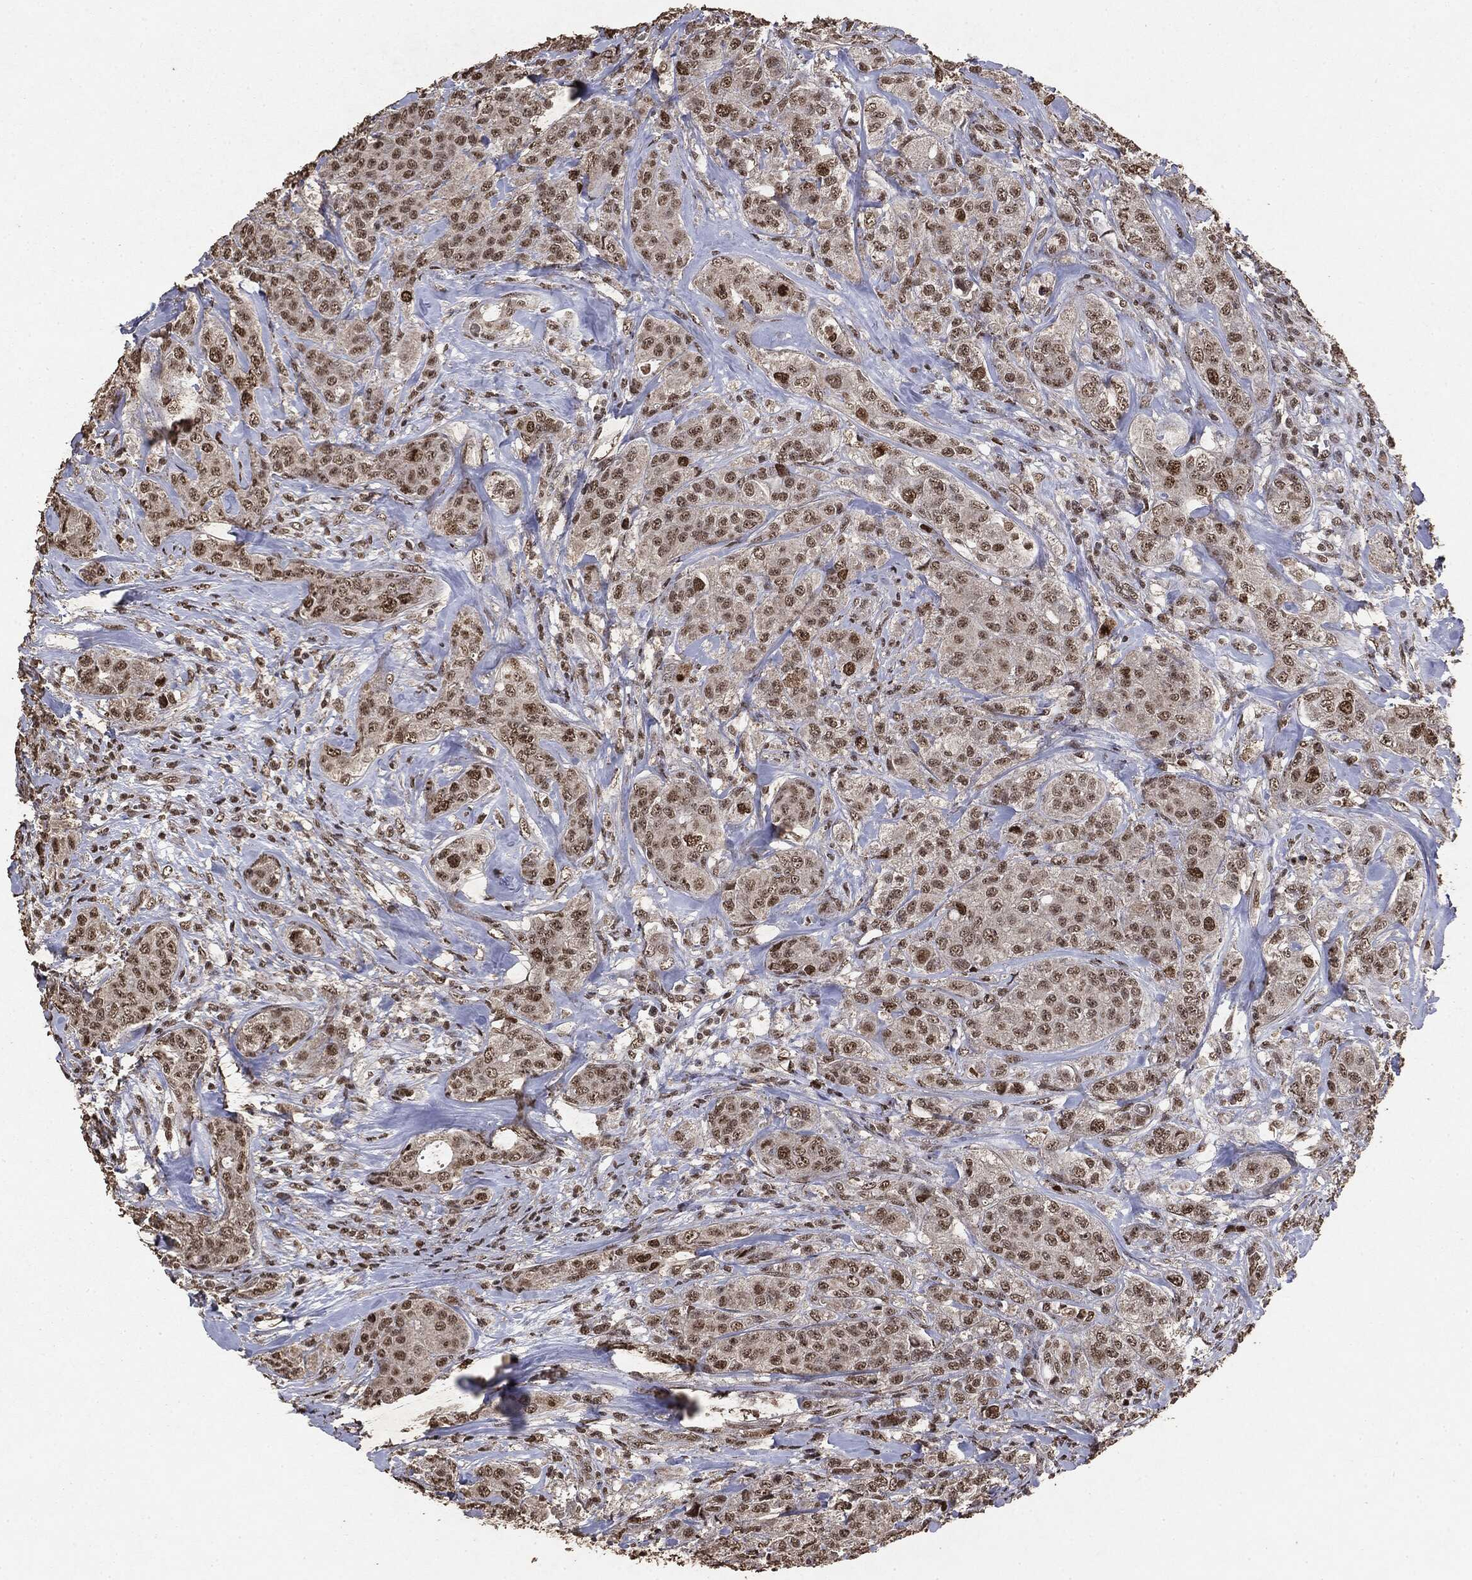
{"staining": {"intensity": "moderate", "quantity": "25%-75%", "location": "nuclear"}, "tissue": "breast cancer", "cell_type": "Tumor cells", "image_type": "cancer", "snomed": [{"axis": "morphology", "description": "Normal tissue, NOS"}, {"axis": "morphology", "description": "Duct carcinoma"}, {"axis": "topography", "description": "Breast"}], "caption": "IHC of human breast cancer reveals medium levels of moderate nuclear positivity in about 25%-75% of tumor cells.", "gene": "RAD18", "patient": {"sex": "female", "age": 43}}